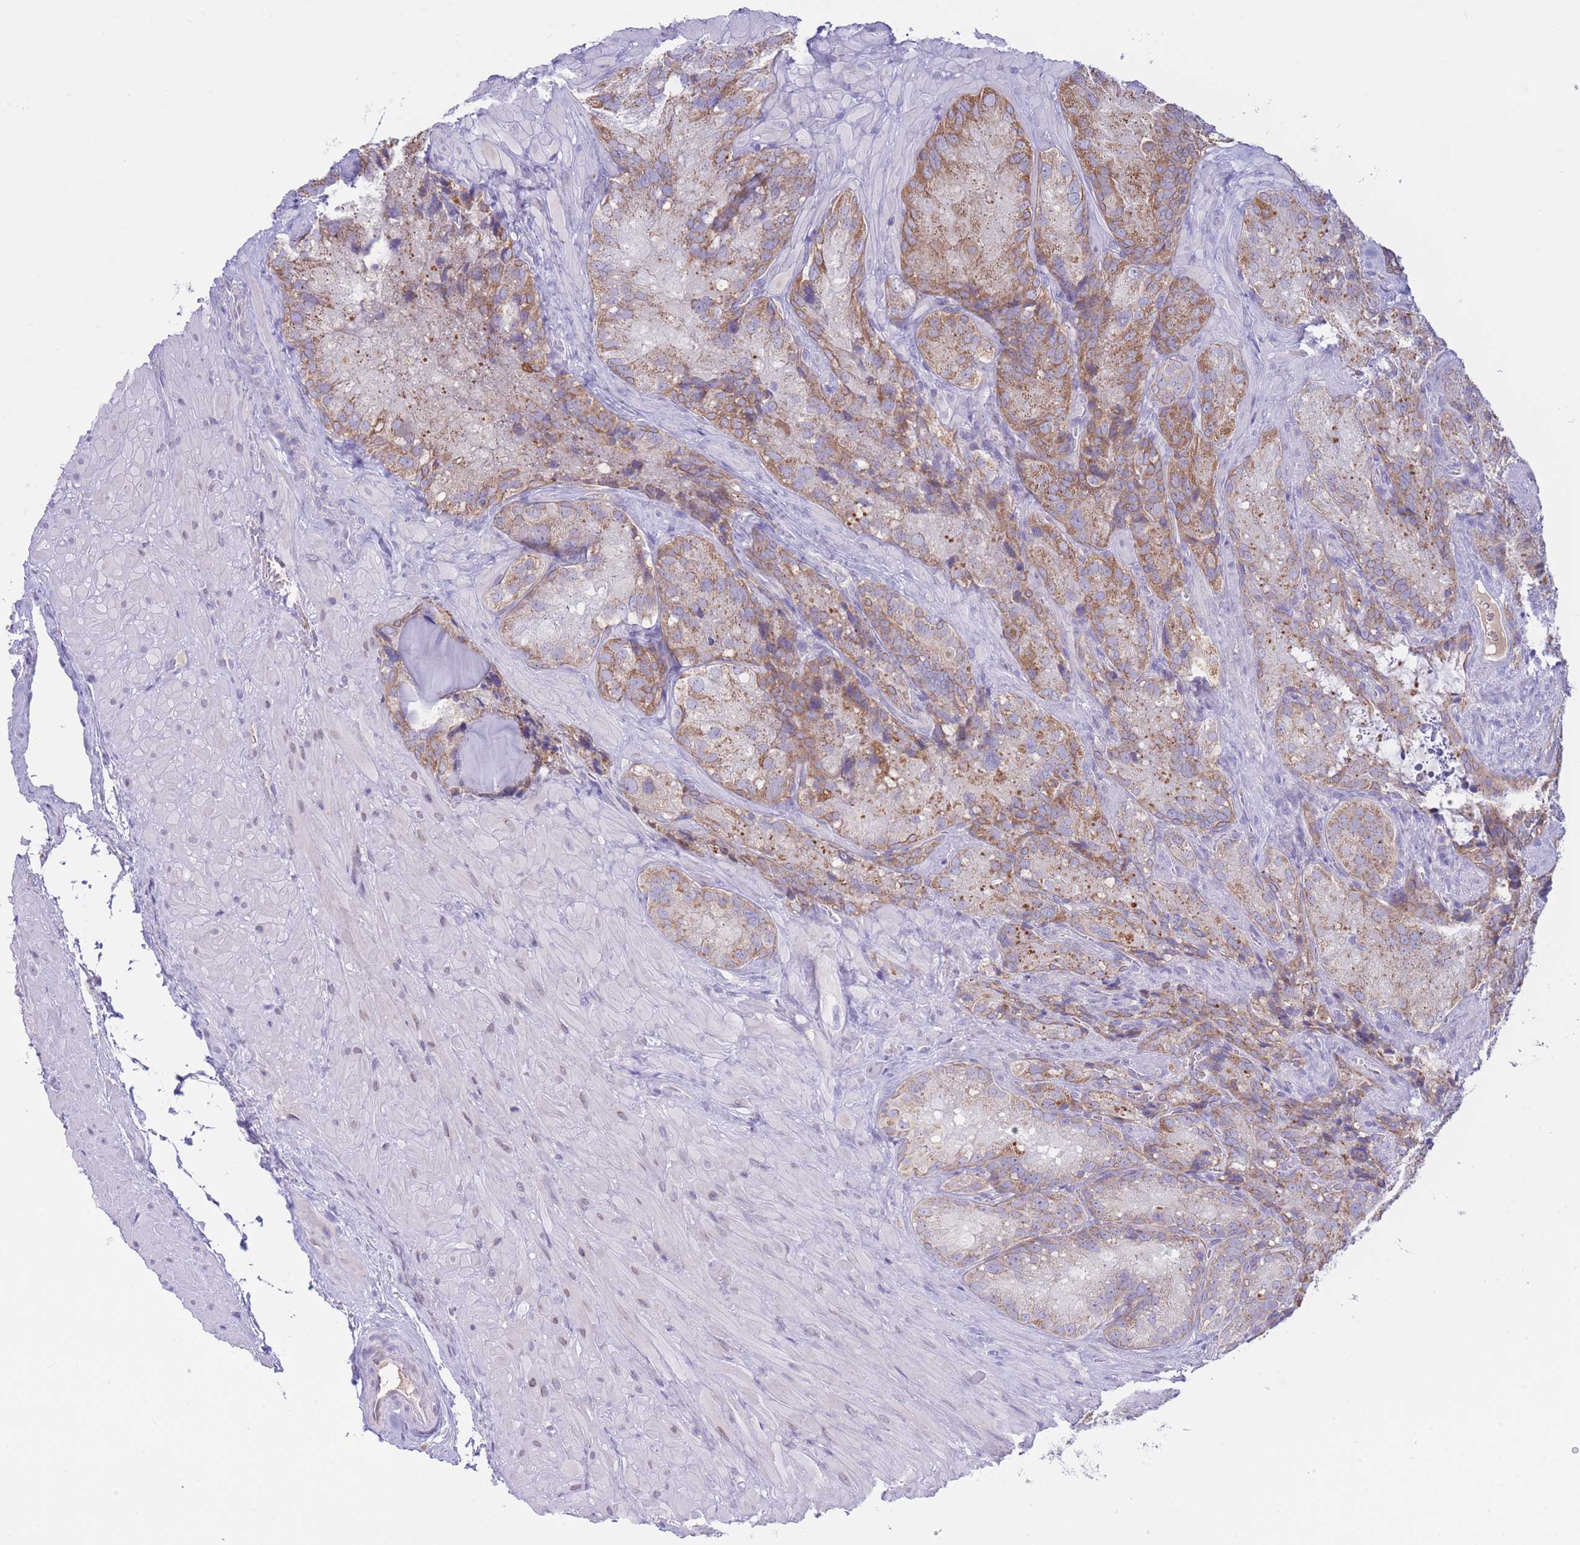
{"staining": {"intensity": "moderate", "quantity": ">75%", "location": "cytoplasmic/membranous"}, "tissue": "seminal vesicle", "cell_type": "Glandular cells", "image_type": "normal", "snomed": [{"axis": "morphology", "description": "Normal tissue, NOS"}, {"axis": "topography", "description": "Seminal veicle"}], "caption": "Immunohistochemical staining of normal human seminal vesicle displays medium levels of moderate cytoplasmic/membranous positivity in approximately >75% of glandular cells. (Brightfield microscopy of DAB IHC at high magnification).", "gene": "NANP", "patient": {"sex": "male", "age": 62}}